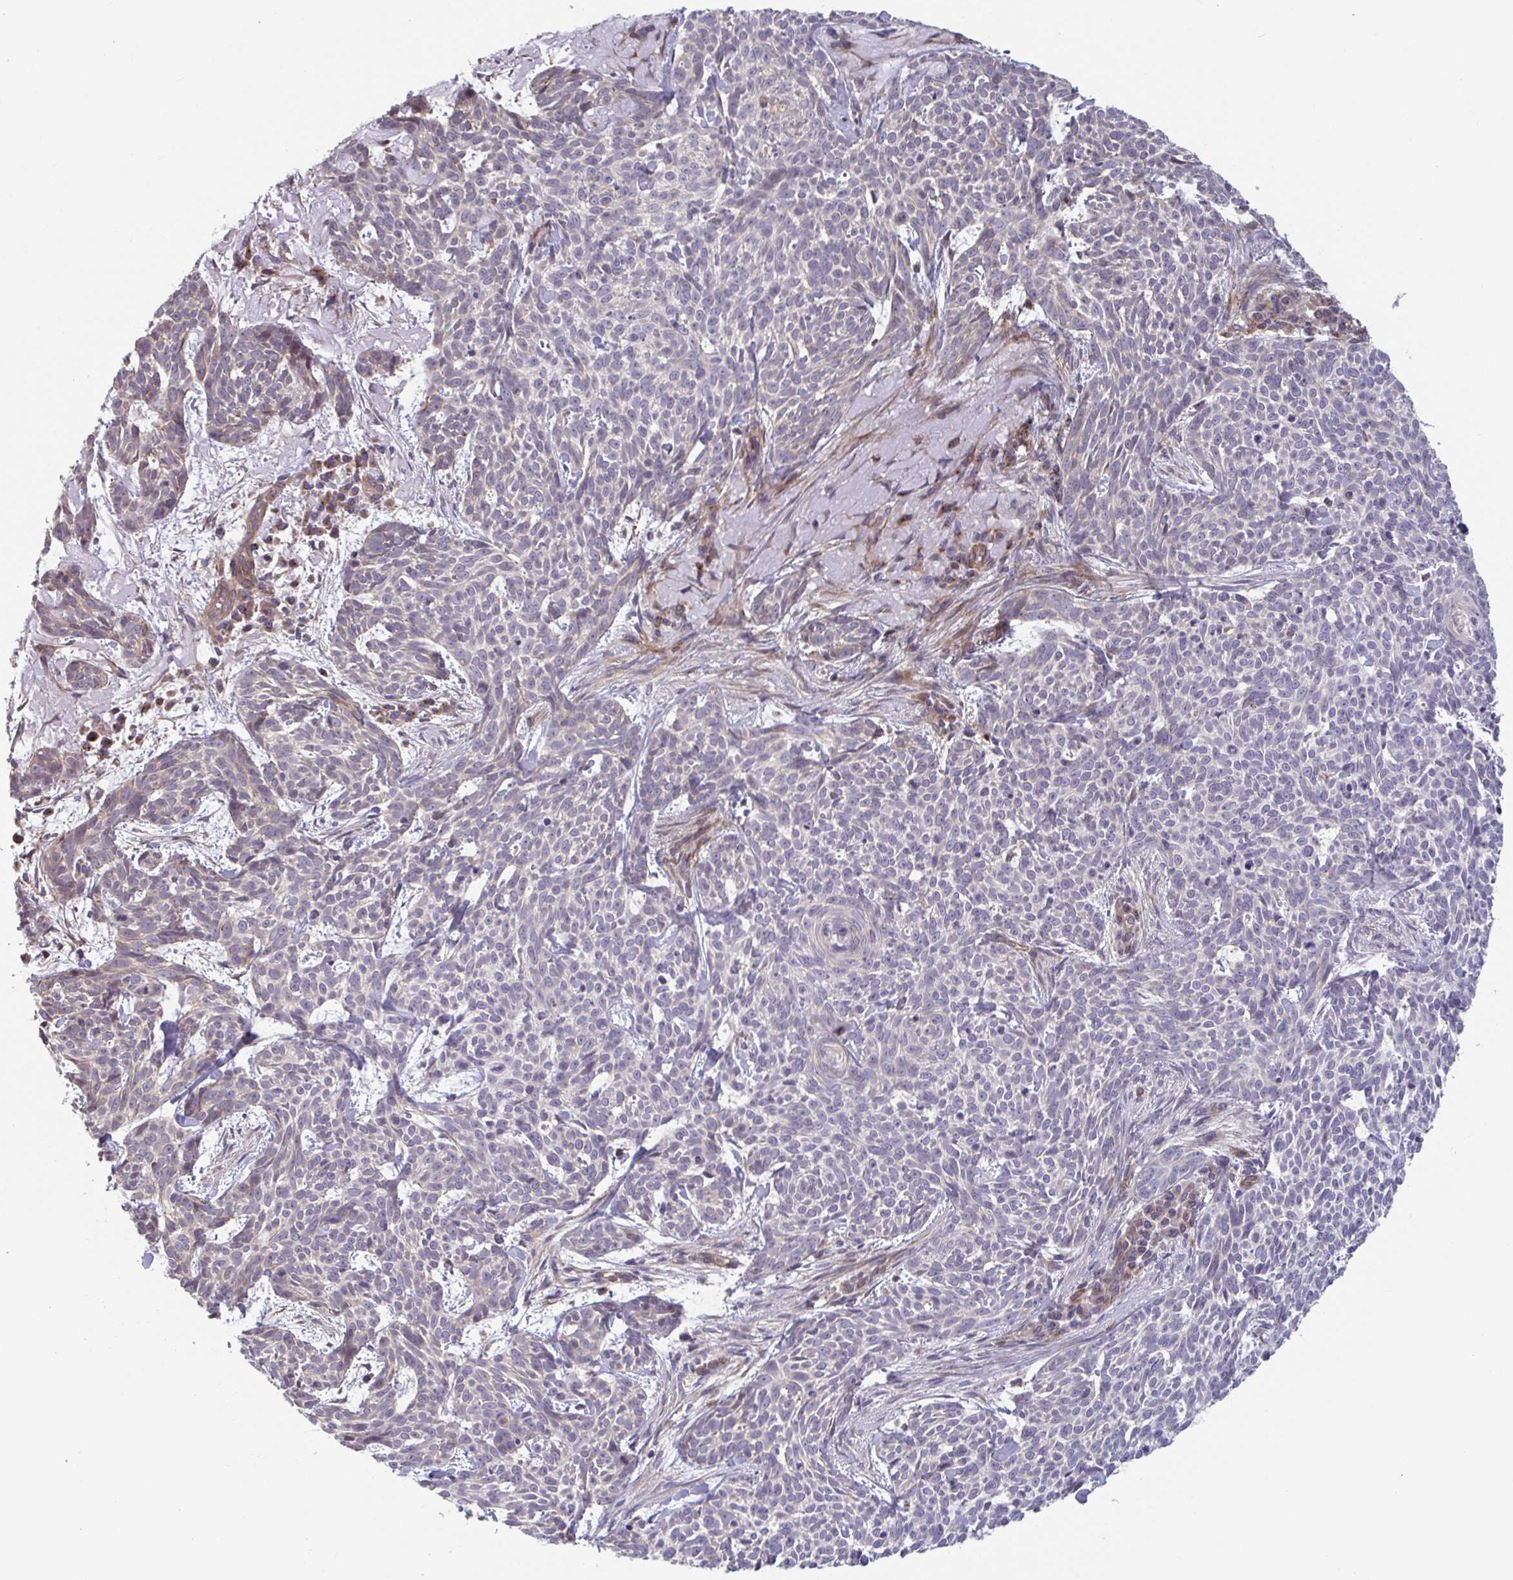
{"staining": {"intensity": "negative", "quantity": "none", "location": "none"}, "tissue": "skin cancer", "cell_type": "Tumor cells", "image_type": "cancer", "snomed": [{"axis": "morphology", "description": "Basal cell carcinoma"}, {"axis": "topography", "description": "Skin"}], "caption": "IHC of human skin basal cell carcinoma shows no expression in tumor cells.", "gene": "TNFSF10", "patient": {"sex": "female", "age": 93}}